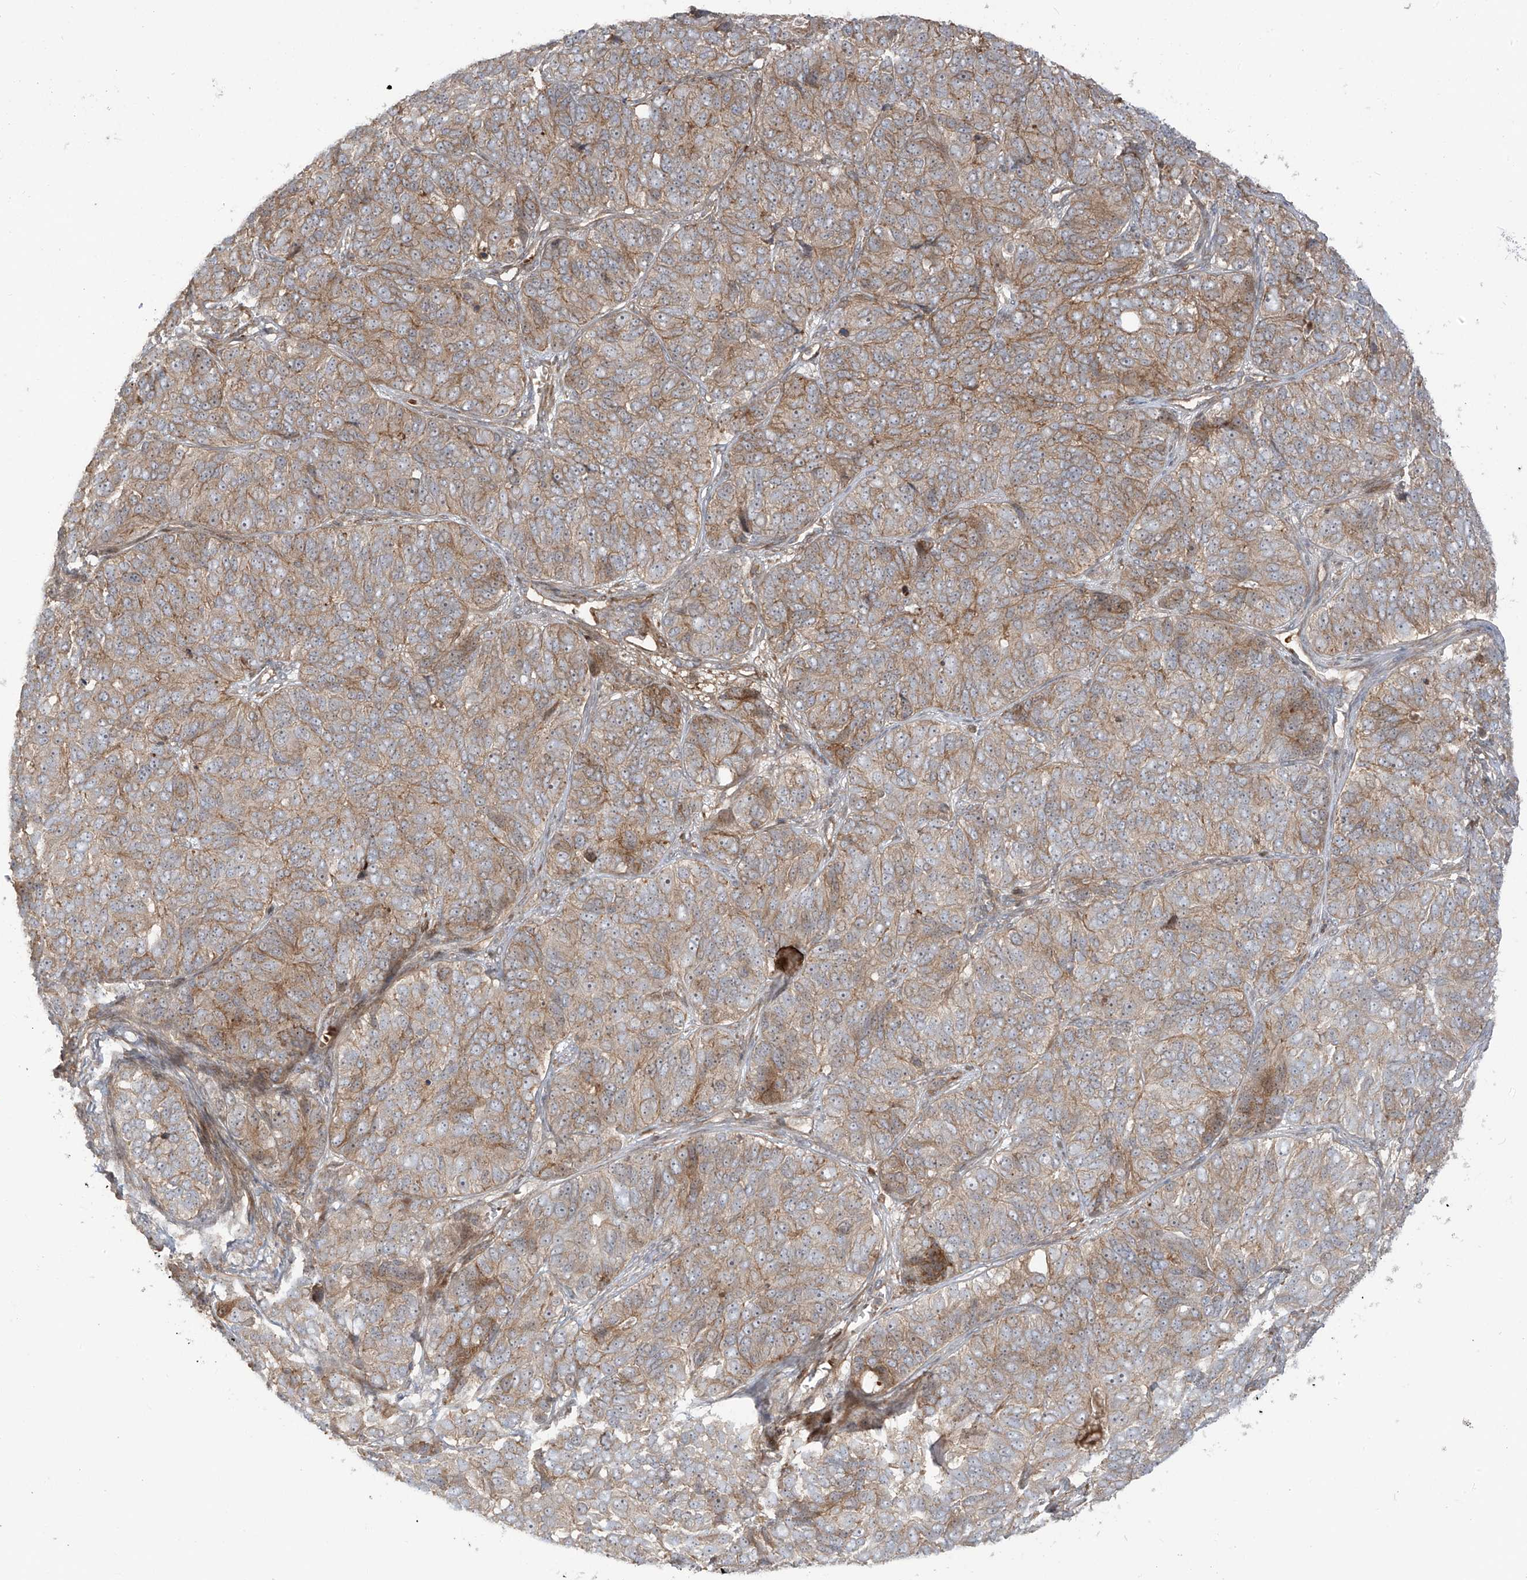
{"staining": {"intensity": "moderate", "quantity": "25%-75%", "location": "cytoplasmic/membranous"}, "tissue": "ovarian cancer", "cell_type": "Tumor cells", "image_type": "cancer", "snomed": [{"axis": "morphology", "description": "Carcinoma, endometroid"}, {"axis": "topography", "description": "Ovary"}], "caption": "Protein expression analysis of endometroid carcinoma (ovarian) displays moderate cytoplasmic/membranous staining in approximately 25%-75% of tumor cells.", "gene": "ENTR1", "patient": {"sex": "female", "age": 51}}